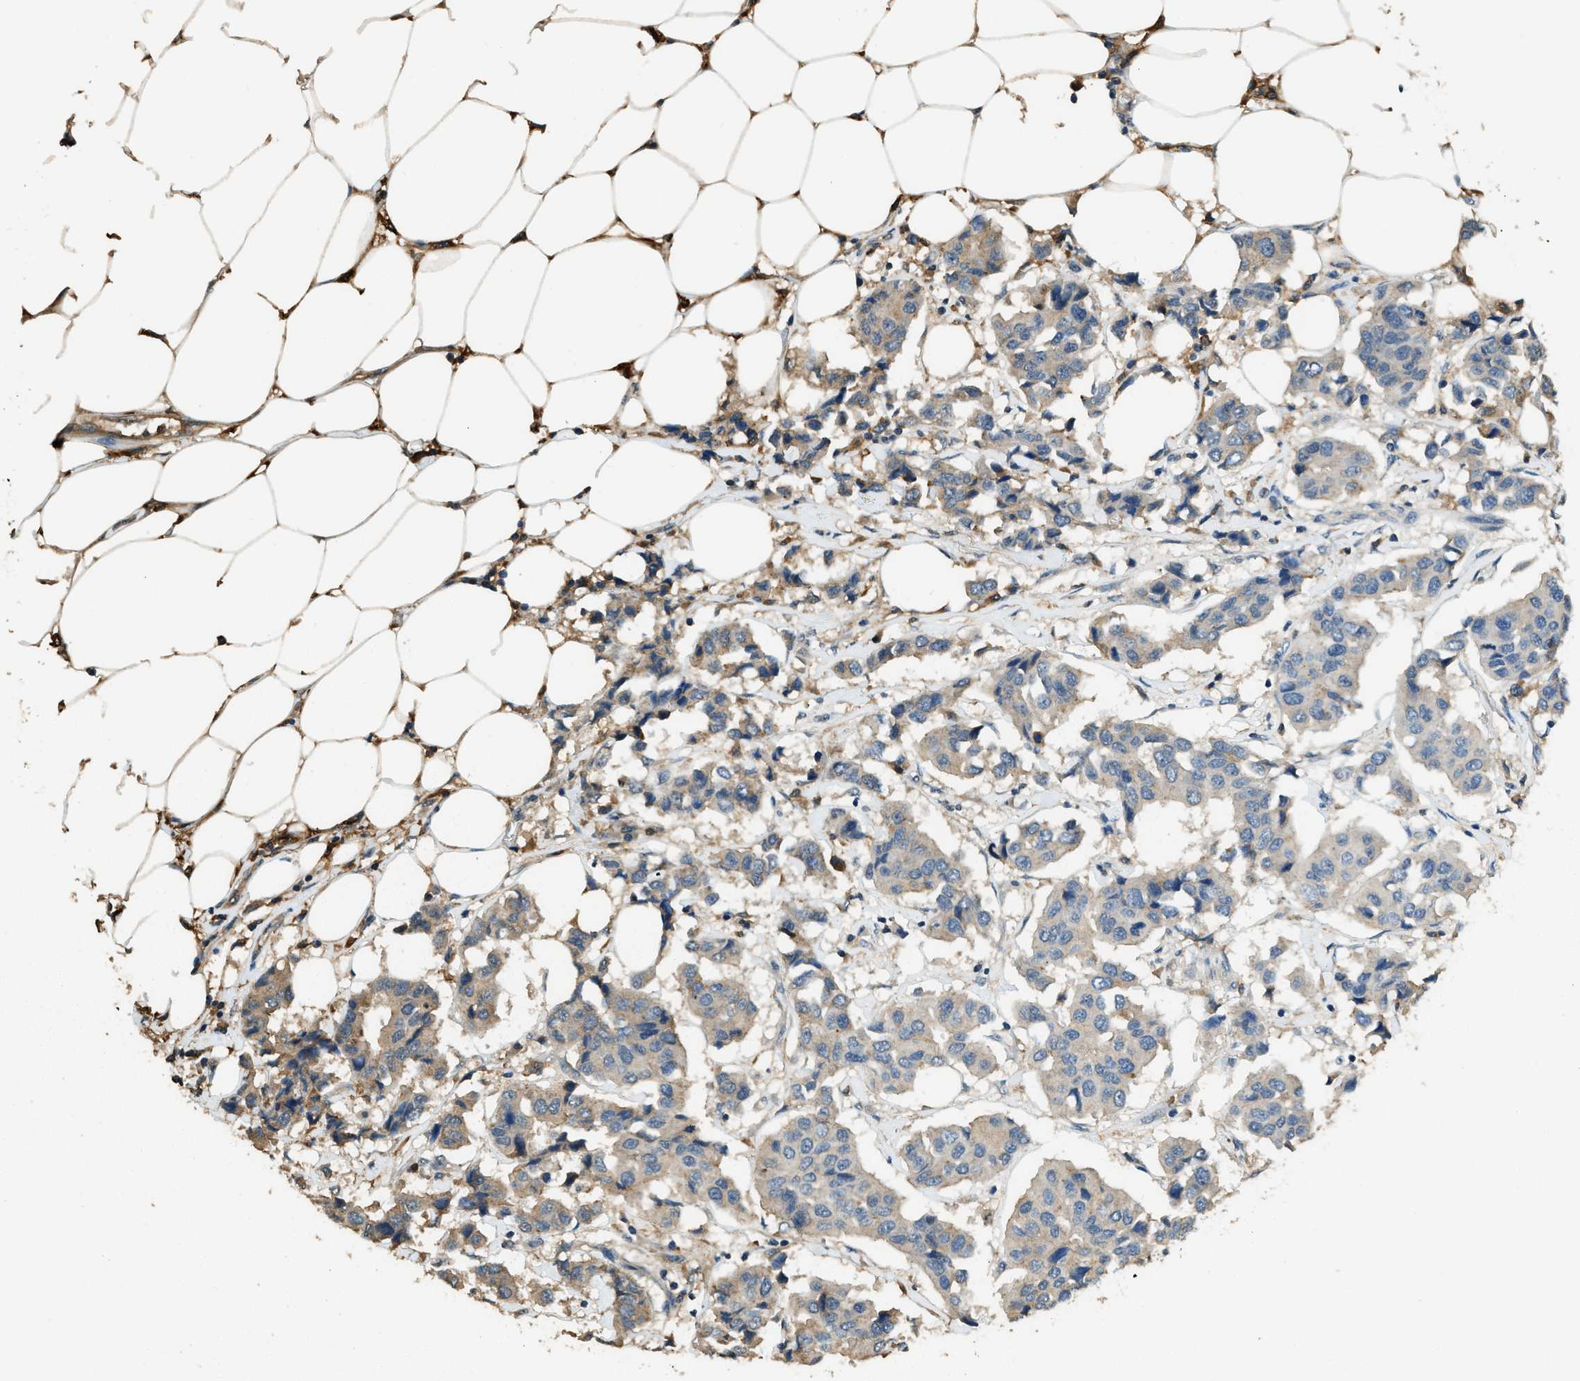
{"staining": {"intensity": "weak", "quantity": "25%-75%", "location": "cytoplasmic/membranous"}, "tissue": "breast cancer", "cell_type": "Tumor cells", "image_type": "cancer", "snomed": [{"axis": "morphology", "description": "Duct carcinoma"}, {"axis": "topography", "description": "Breast"}], "caption": "Immunohistochemistry (IHC) photomicrograph of neoplastic tissue: human breast cancer stained using immunohistochemistry shows low levels of weak protein expression localized specifically in the cytoplasmic/membranous of tumor cells, appearing as a cytoplasmic/membranous brown color.", "gene": "RAP2A", "patient": {"sex": "female", "age": 80}}